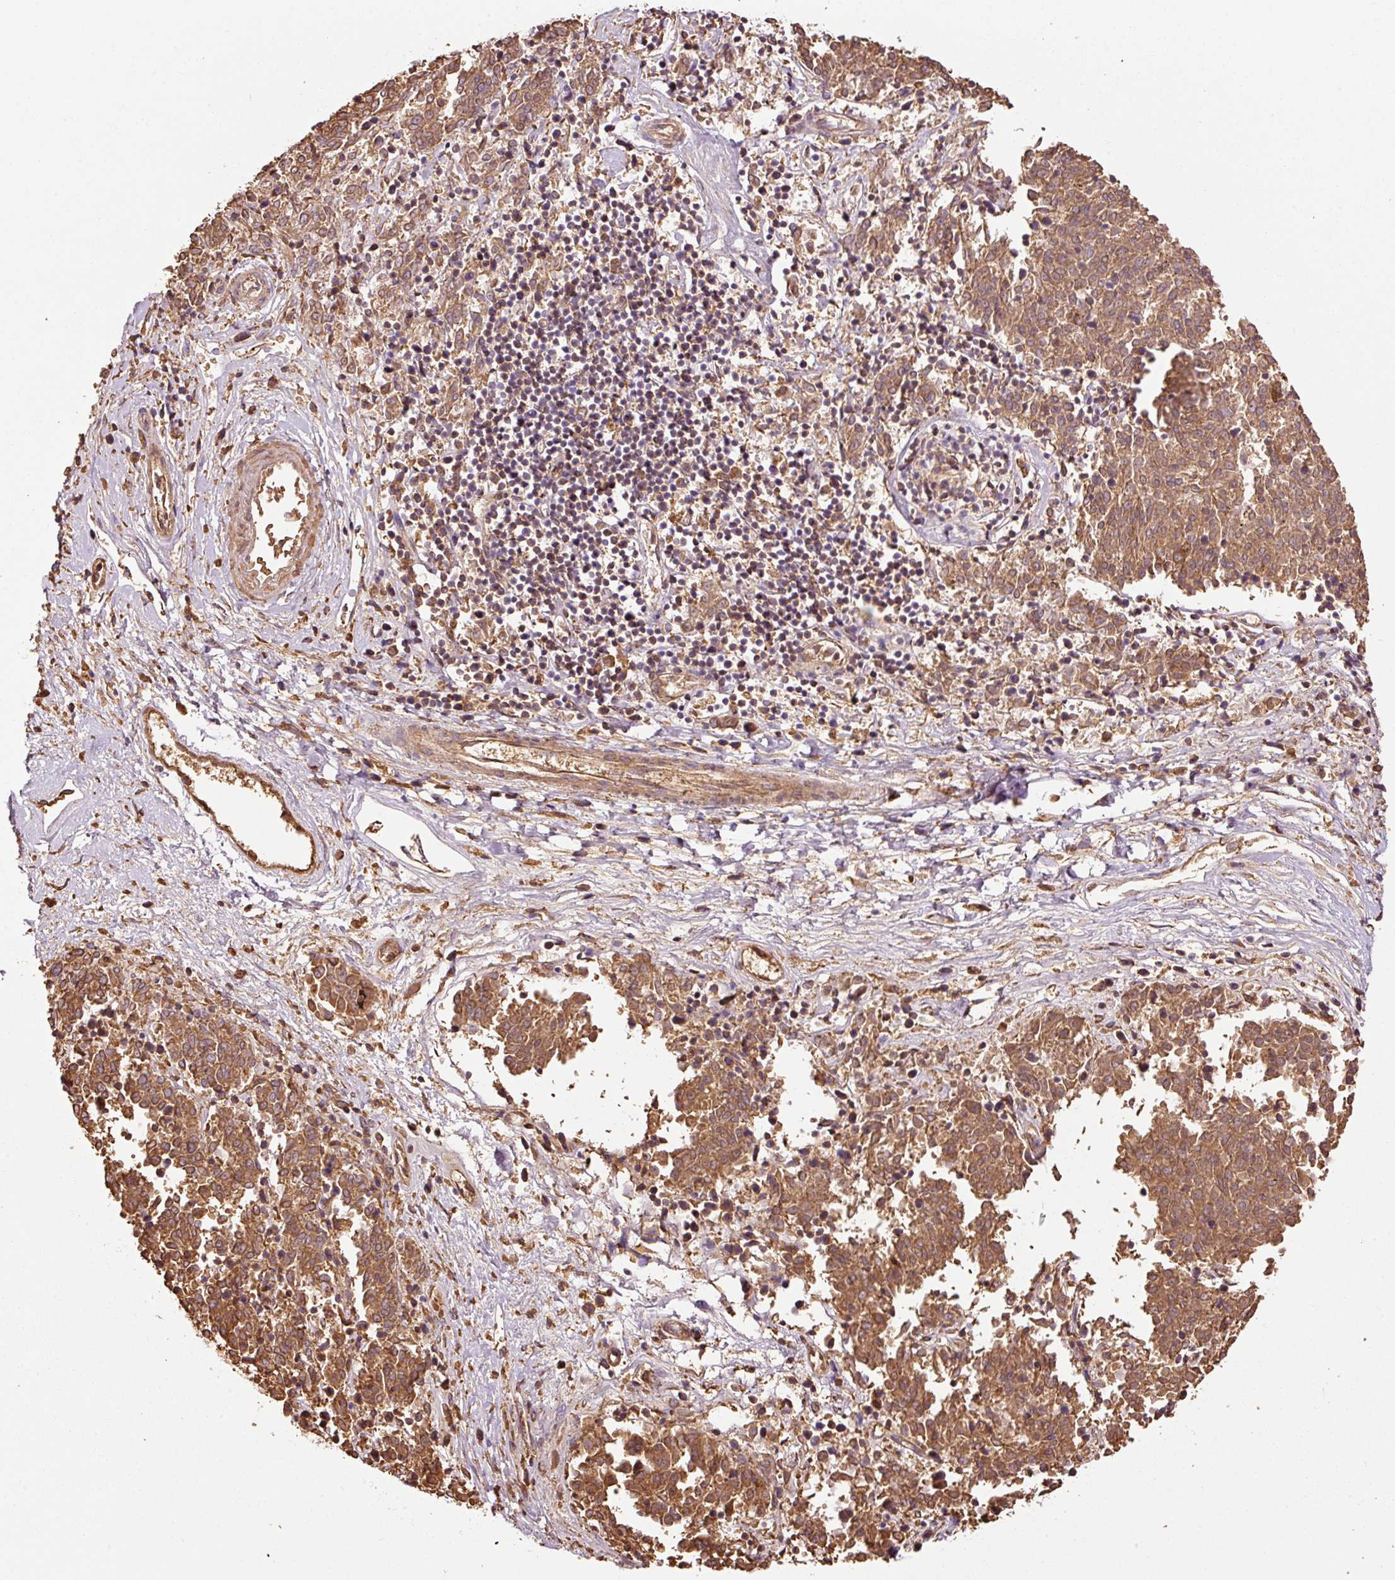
{"staining": {"intensity": "moderate", "quantity": ">75%", "location": "cytoplasmic/membranous"}, "tissue": "melanoma", "cell_type": "Tumor cells", "image_type": "cancer", "snomed": [{"axis": "morphology", "description": "Malignant melanoma, NOS"}, {"axis": "topography", "description": "Skin"}], "caption": "Immunohistochemical staining of human melanoma shows medium levels of moderate cytoplasmic/membranous positivity in about >75% of tumor cells.", "gene": "NID2", "patient": {"sex": "female", "age": 72}}